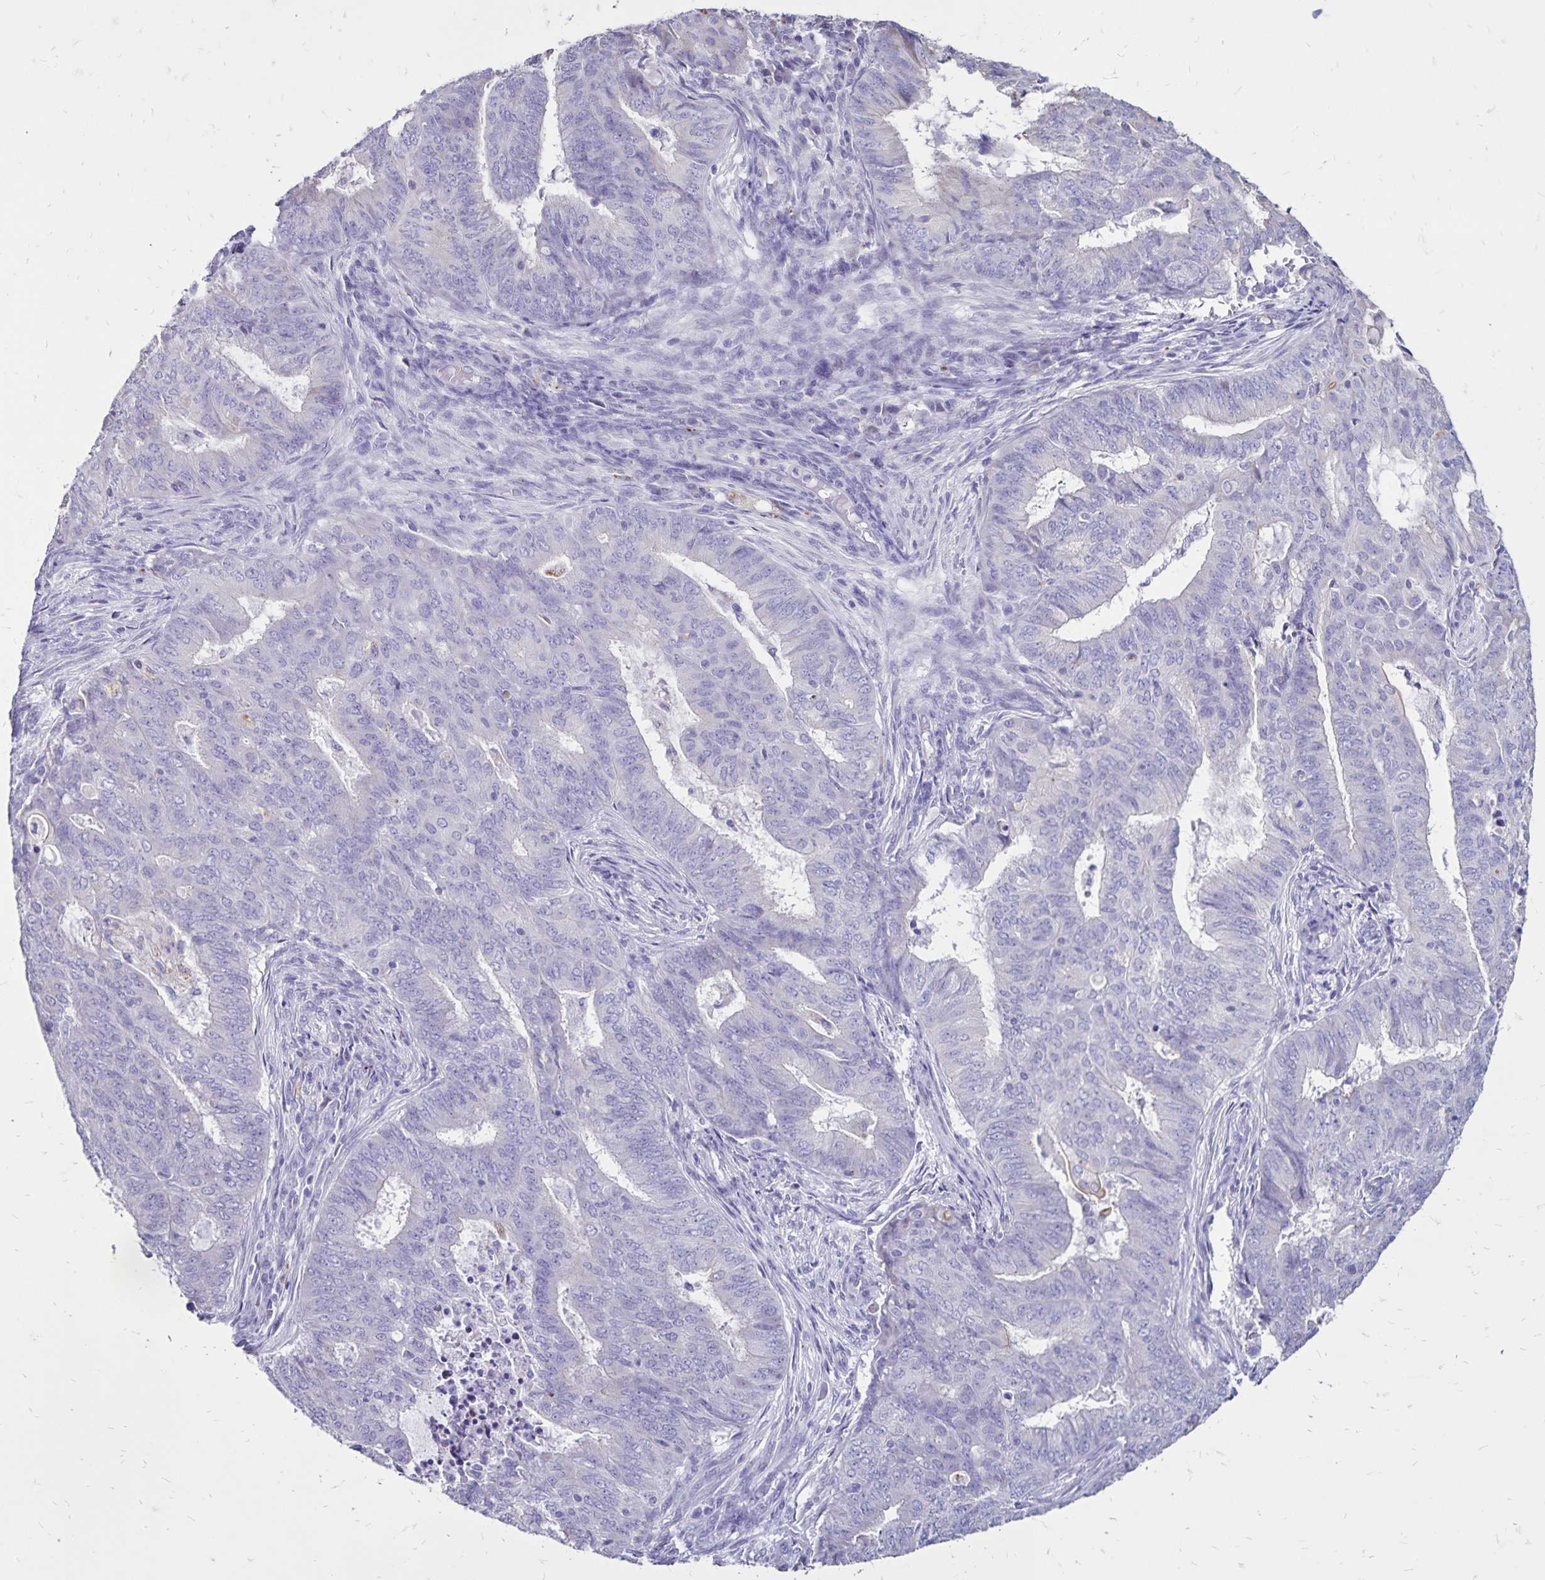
{"staining": {"intensity": "negative", "quantity": "none", "location": "none"}, "tissue": "endometrial cancer", "cell_type": "Tumor cells", "image_type": "cancer", "snomed": [{"axis": "morphology", "description": "Adenocarcinoma, NOS"}, {"axis": "topography", "description": "Endometrium"}], "caption": "An immunohistochemistry photomicrograph of adenocarcinoma (endometrial) is shown. There is no staining in tumor cells of adenocarcinoma (endometrial).", "gene": "EVPL", "patient": {"sex": "female", "age": 62}}